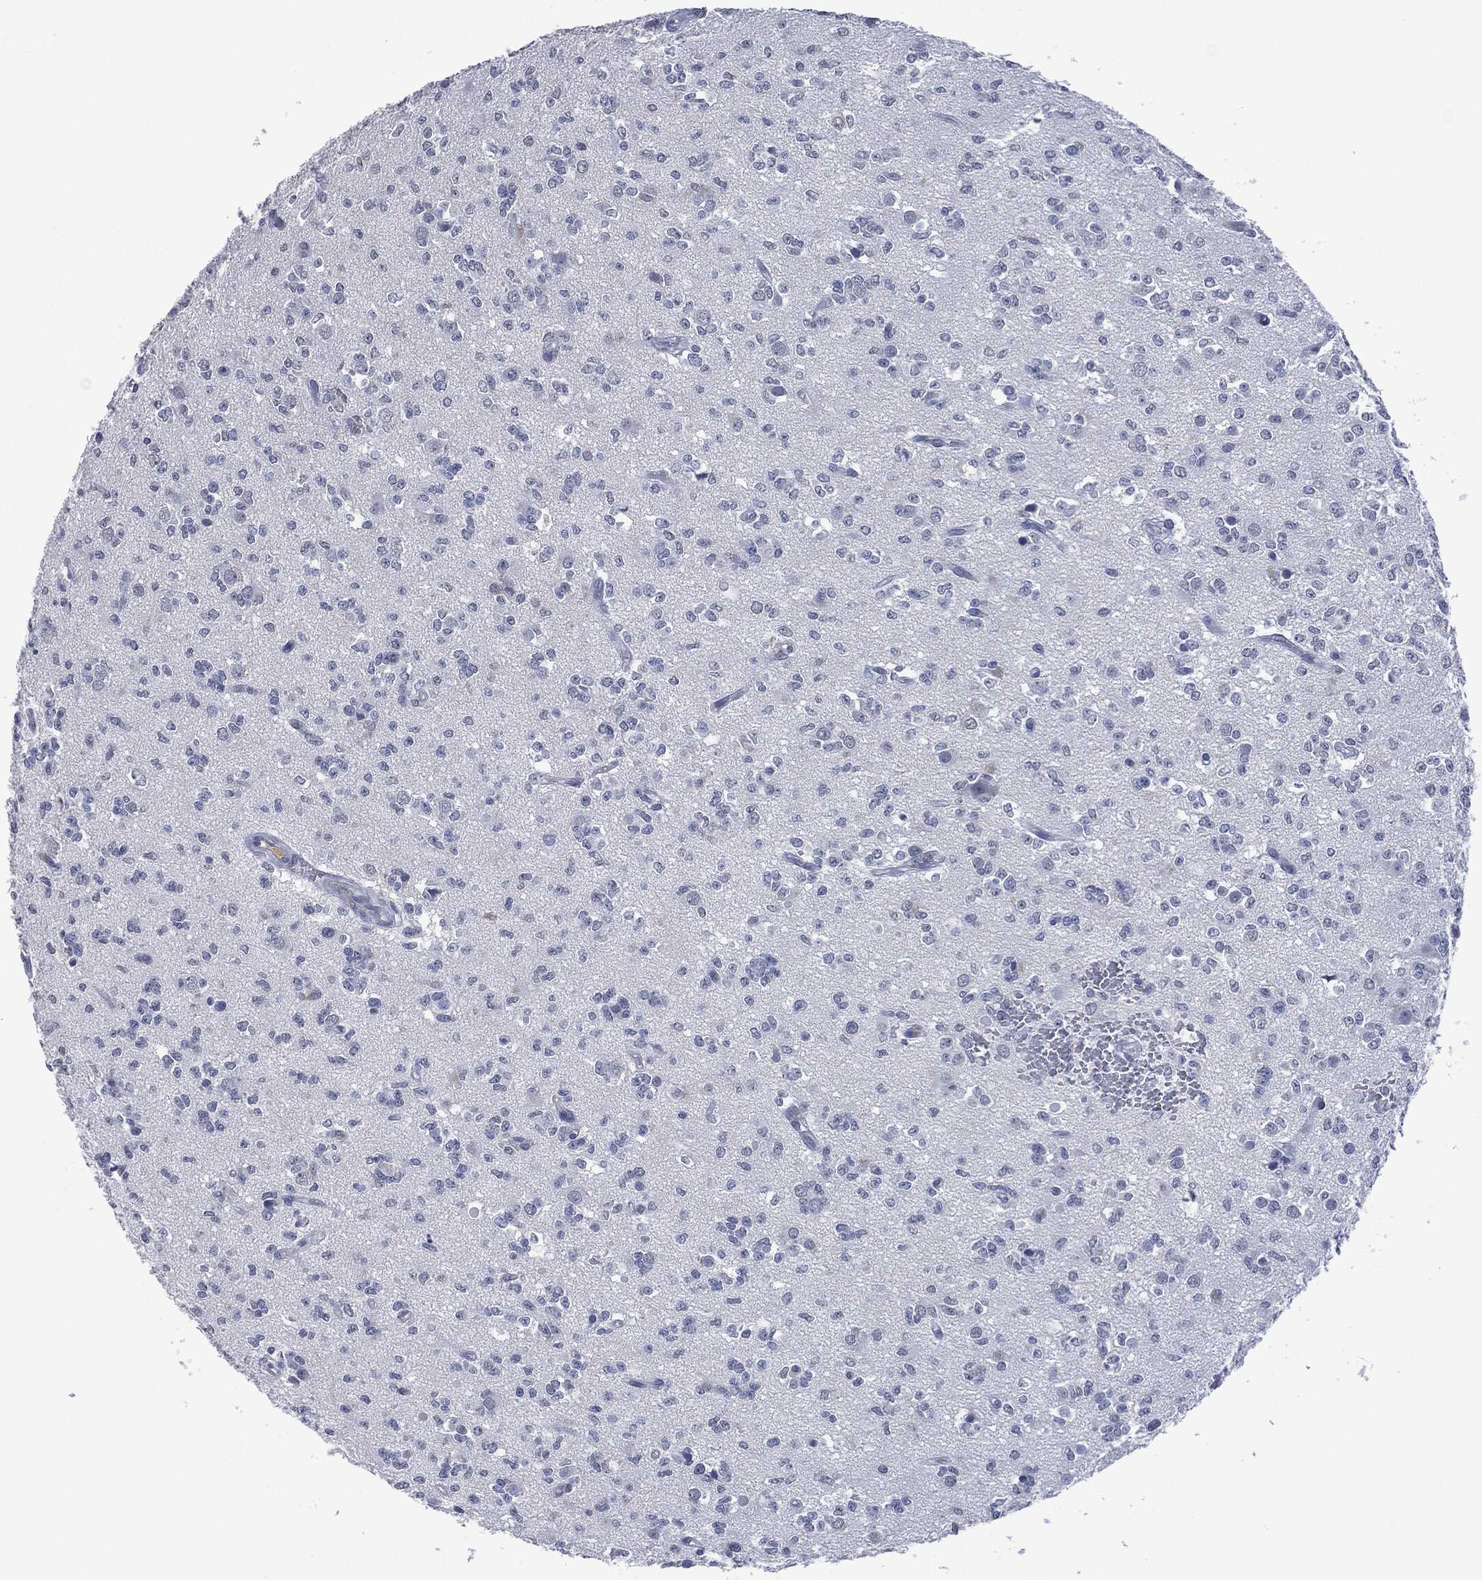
{"staining": {"intensity": "negative", "quantity": "none", "location": "none"}, "tissue": "glioma", "cell_type": "Tumor cells", "image_type": "cancer", "snomed": [{"axis": "morphology", "description": "Glioma, malignant, Low grade"}, {"axis": "topography", "description": "Brain"}], "caption": "Image shows no significant protein expression in tumor cells of glioma.", "gene": "SIGLEC7", "patient": {"sex": "female", "age": 45}}